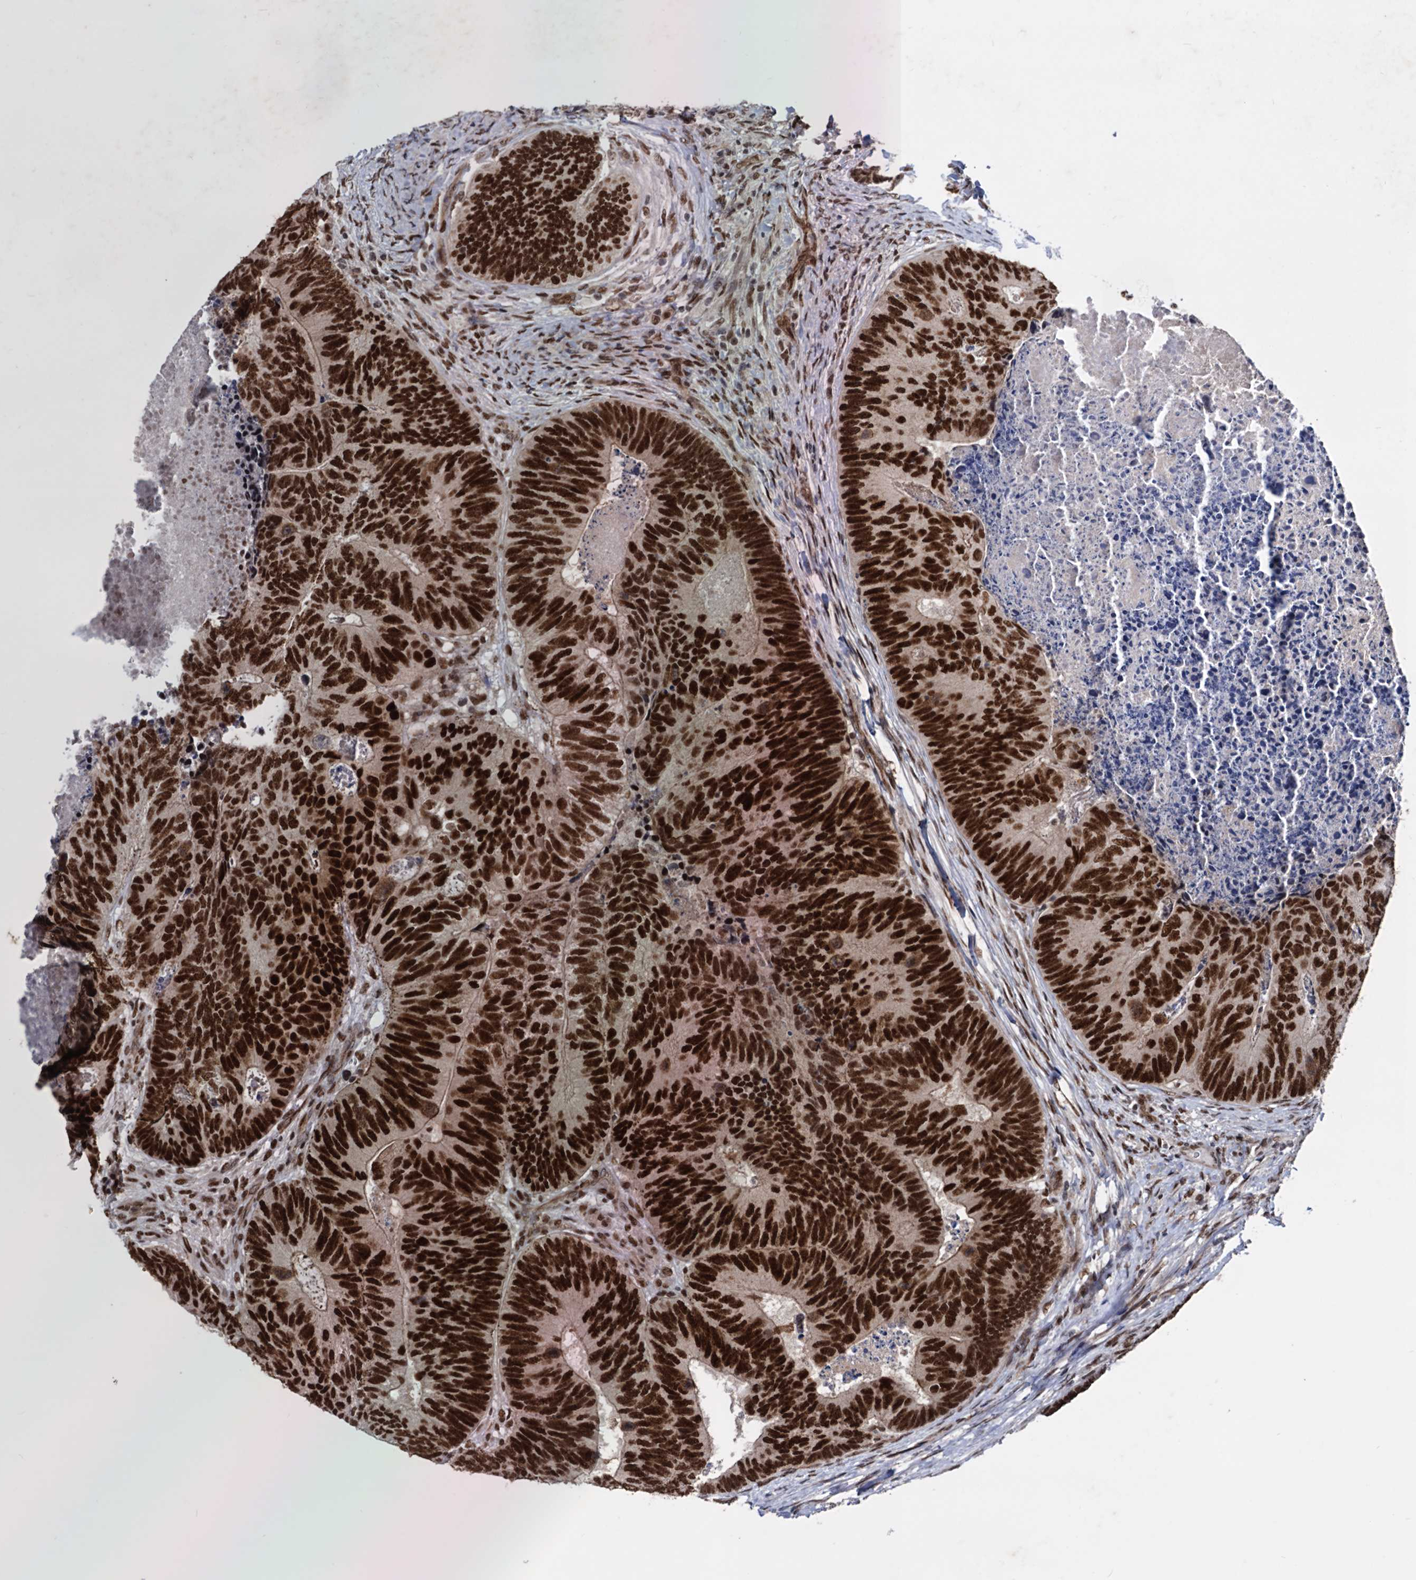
{"staining": {"intensity": "strong", "quantity": ">75%", "location": "nuclear"}, "tissue": "colorectal cancer", "cell_type": "Tumor cells", "image_type": "cancer", "snomed": [{"axis": "morphology", "description": "Adenocarcinoma, NOS"}, {"axis": "topography", "description": "Colon"}], "caption": "About >75% of tumor cells in human colorectal cancer (adenocarcinoma) reveal strong nuclear protein staining as visualized by brown immunohistochemical staining.", "gene": "GALNT11", "patient": {"sex": "female", "age": 67}}